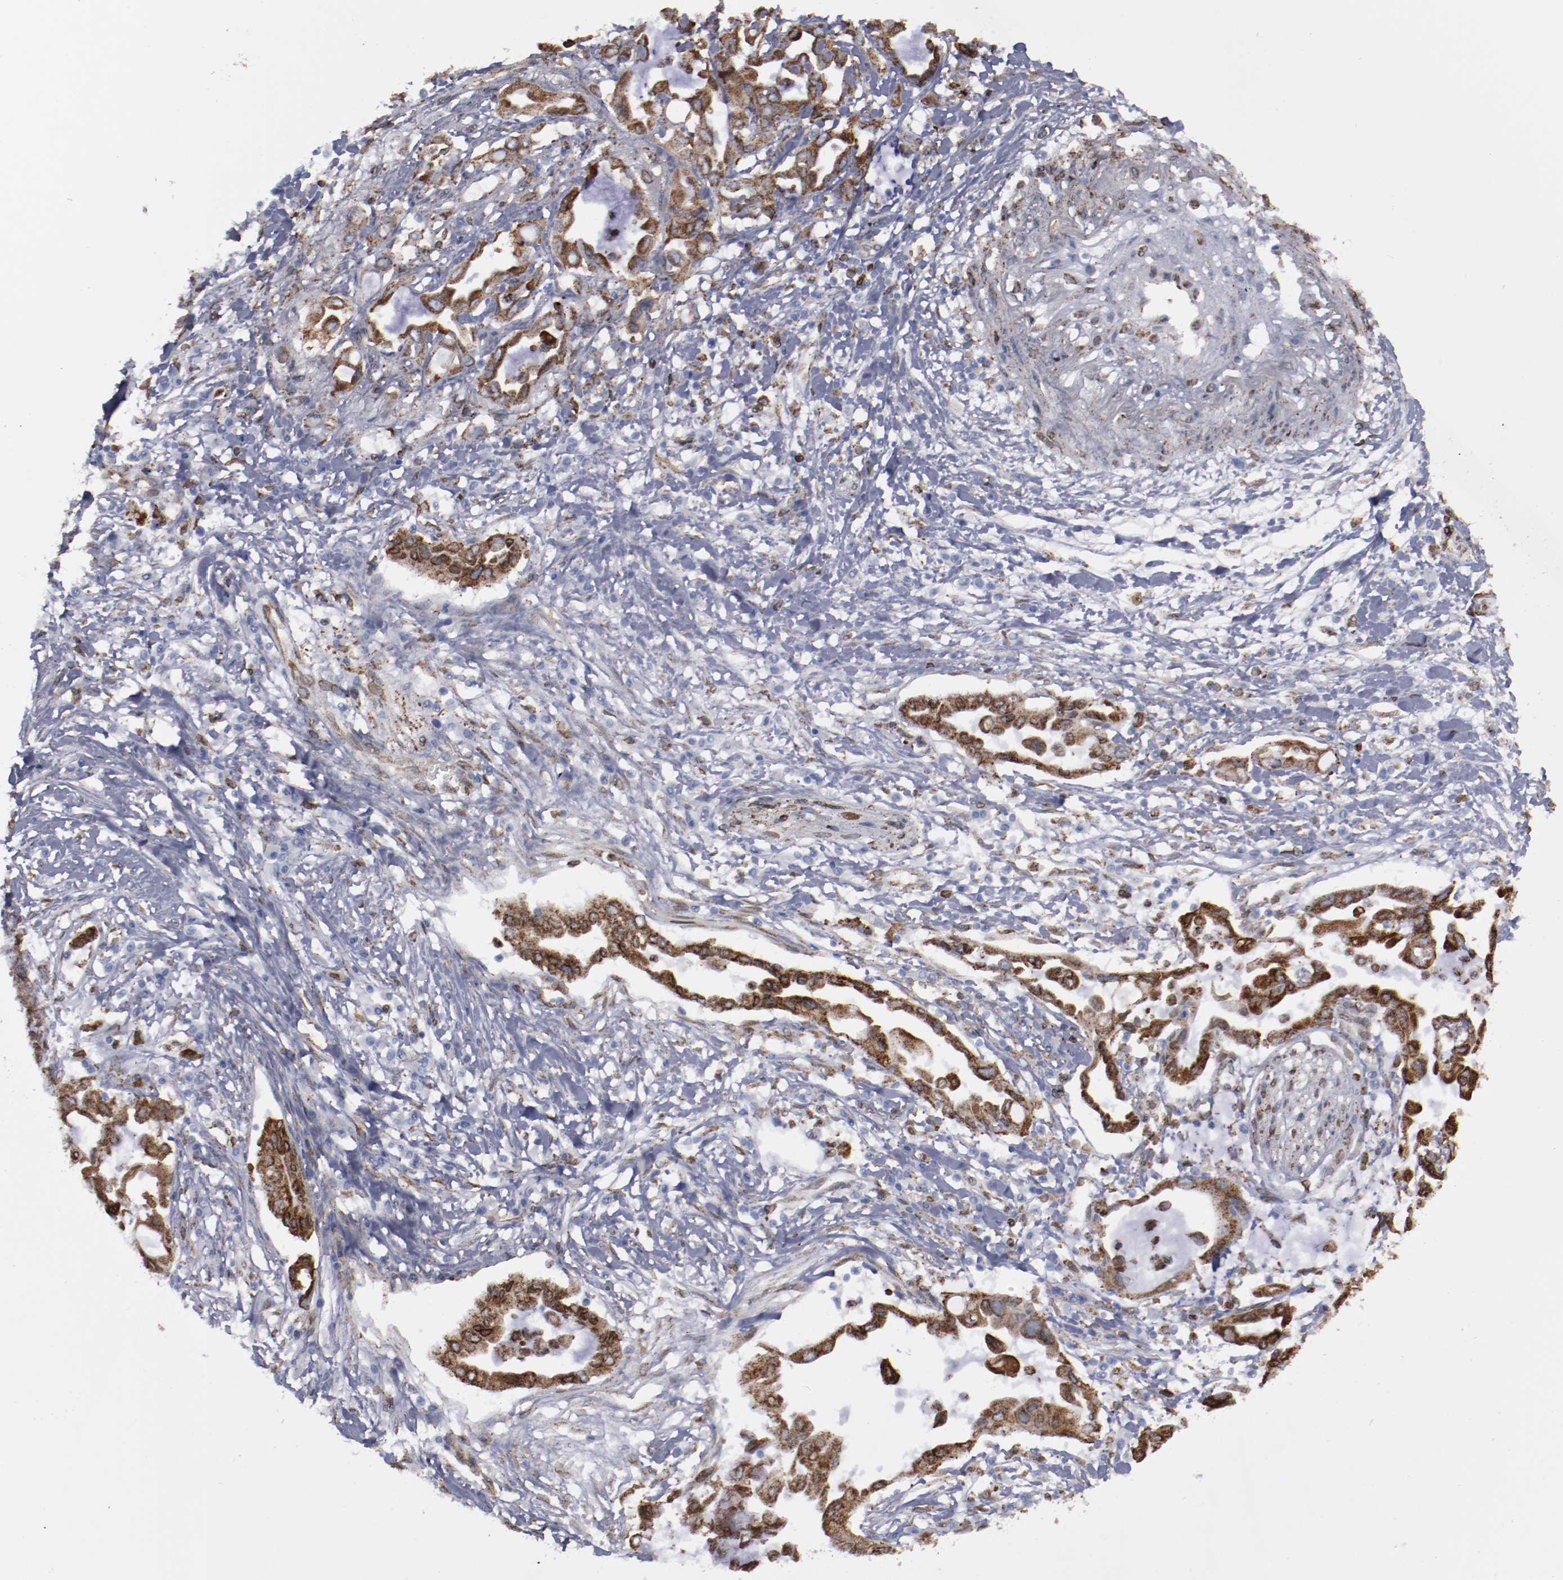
{"staining": {"intensity": "moderate", "quantity": ">75%", "location": "cytoplasmic/membranous"}, "tissue": "pancreatic cancer", "cell_type": "Tumor cells", "image_type": "cancer", "snomed": [{"axis": "morphology", "description": "Adenocarcinoma, NOS"}, {"axis": "topography", "description": "Pancreas"}], "caption": "A brown stain shows moderate cytoplasmic/membranous positivity of a protein in human pancreatic cancer (adenocarcinoma) tumor cells.", "gene": "ERLIN2", "patient": {"sex": "female", "age": 57}}